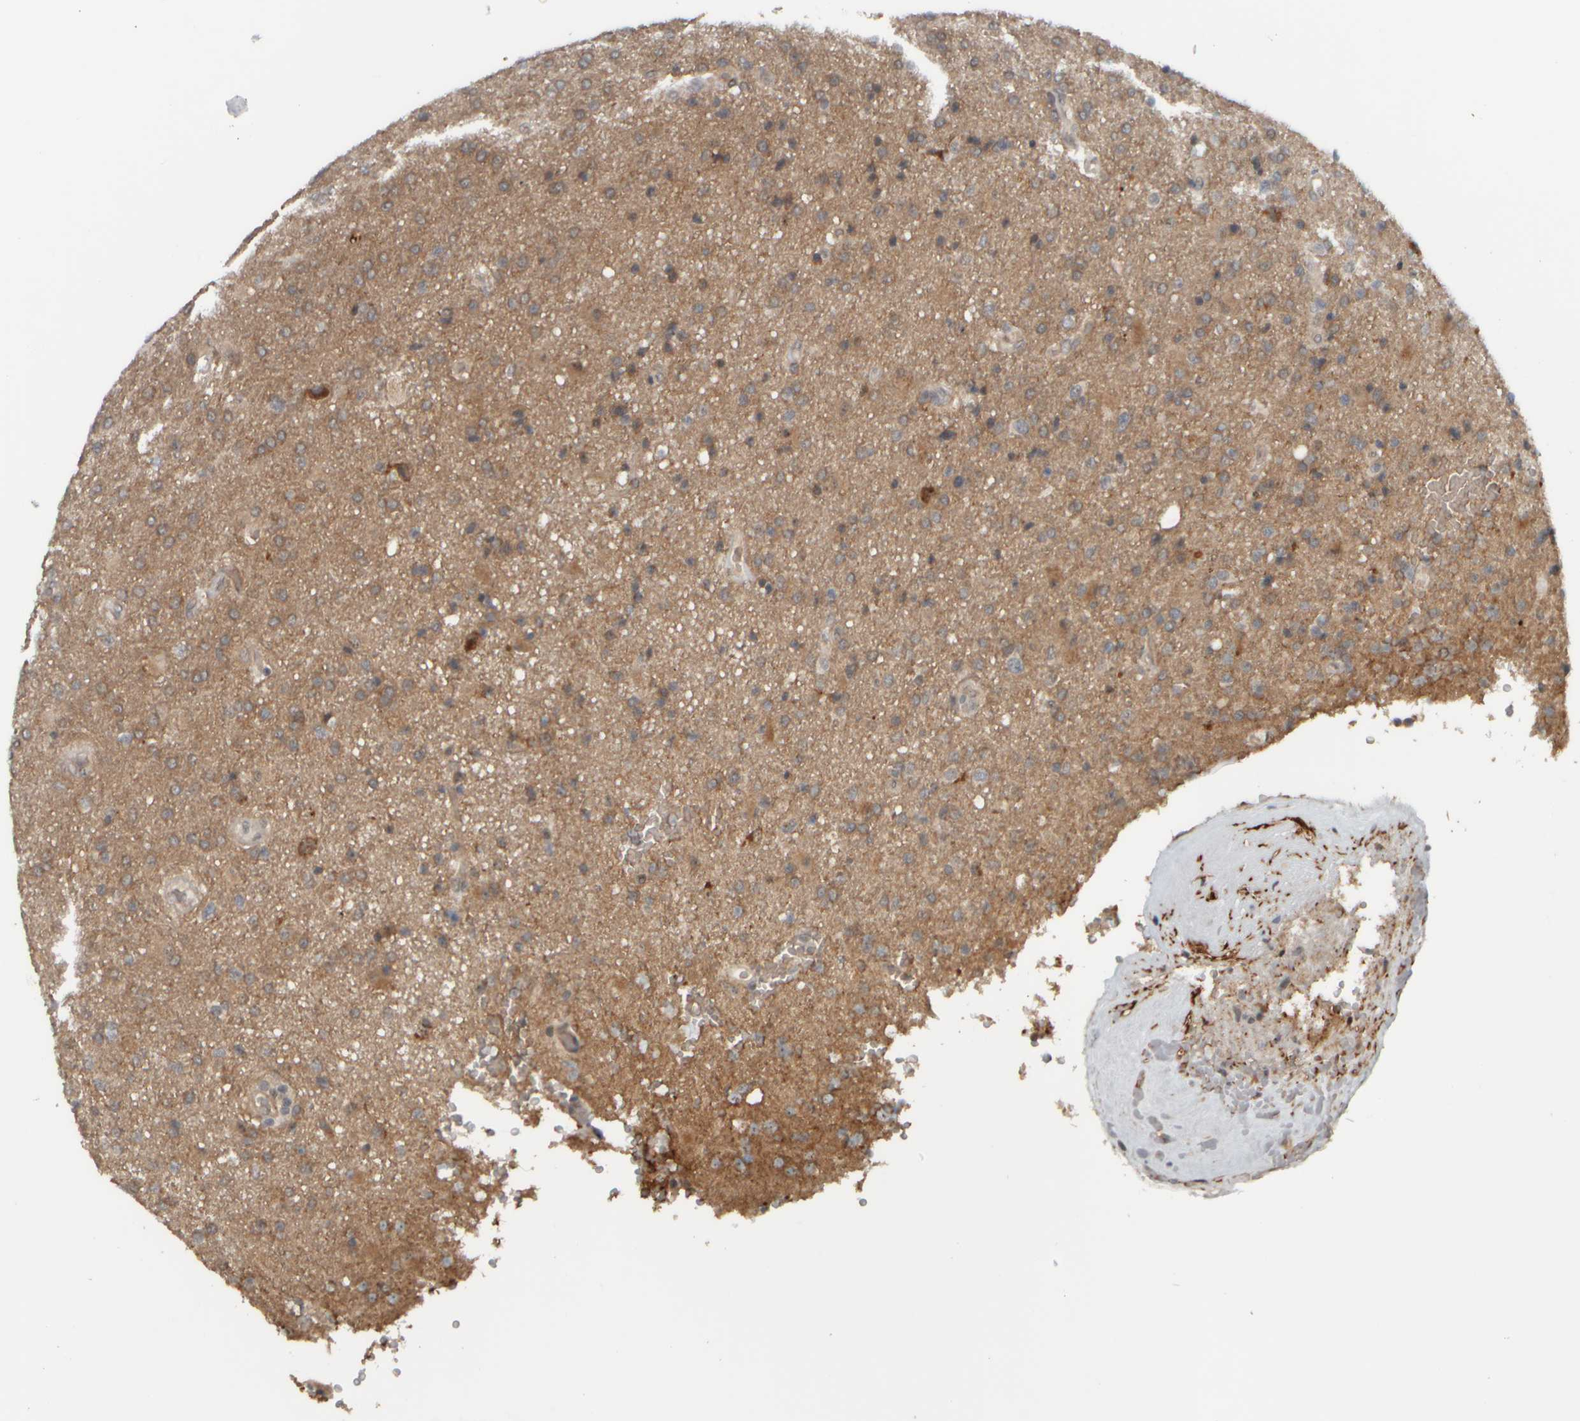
{"staining": {"intensity": "moderate", "quantity": "25%-75%", "location": "cytoplasmic/membranous"}, "tissue": "glioma", "cell_type": "Tumor cells", "image_type": "cancer", "snomed": [{"axis": "morphology", "description": "Glioma, malignant, High grade"}, {"axis": "topography", "description": "Brain"}], "caption": "A brown stain shows moderate cytoplasmic/membranous expression of a protein in malignant high-grade glioma tumor cells.", "gene": "NAPG", "patient": {"sex": "male", "age": 72}}